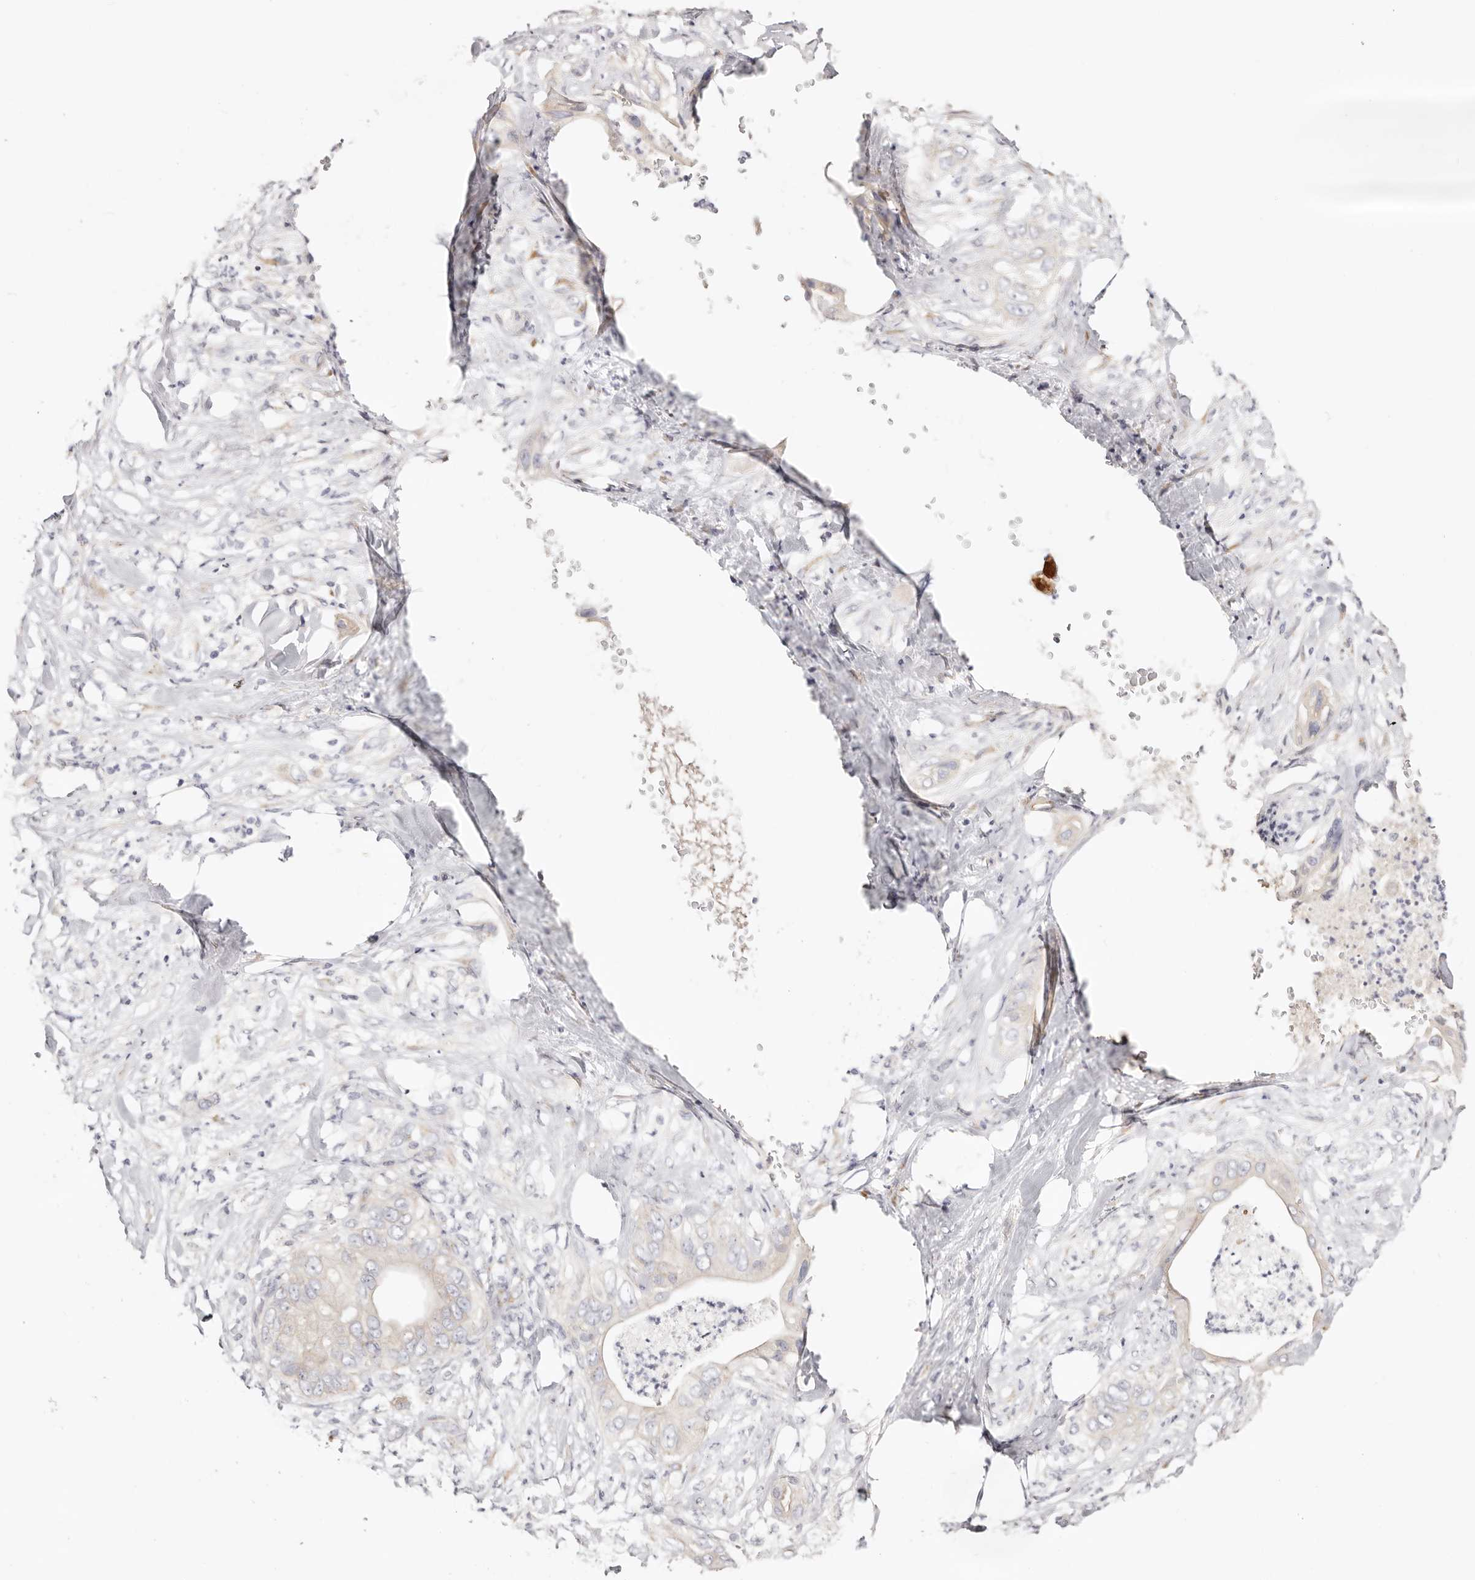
{"staining": {"intensity": "negative", "quantity": "none", "location": "none"}, "tissue": "pancreatic cancer", "cell_type": "Tumor cells", "image_type": "cancer", "snomed": [{"axis": "morphology", "description": "Adenocarcinoma, NOS"}, {"axis": "topography", "description": "Pancreas"}], "caption": "The photomicrograph reveals no significant positivity in tumor cells of adenocarcinoma (pancreatic).", "gene": "DNASE1", "patient": {"sex": "female", "age": 78}}